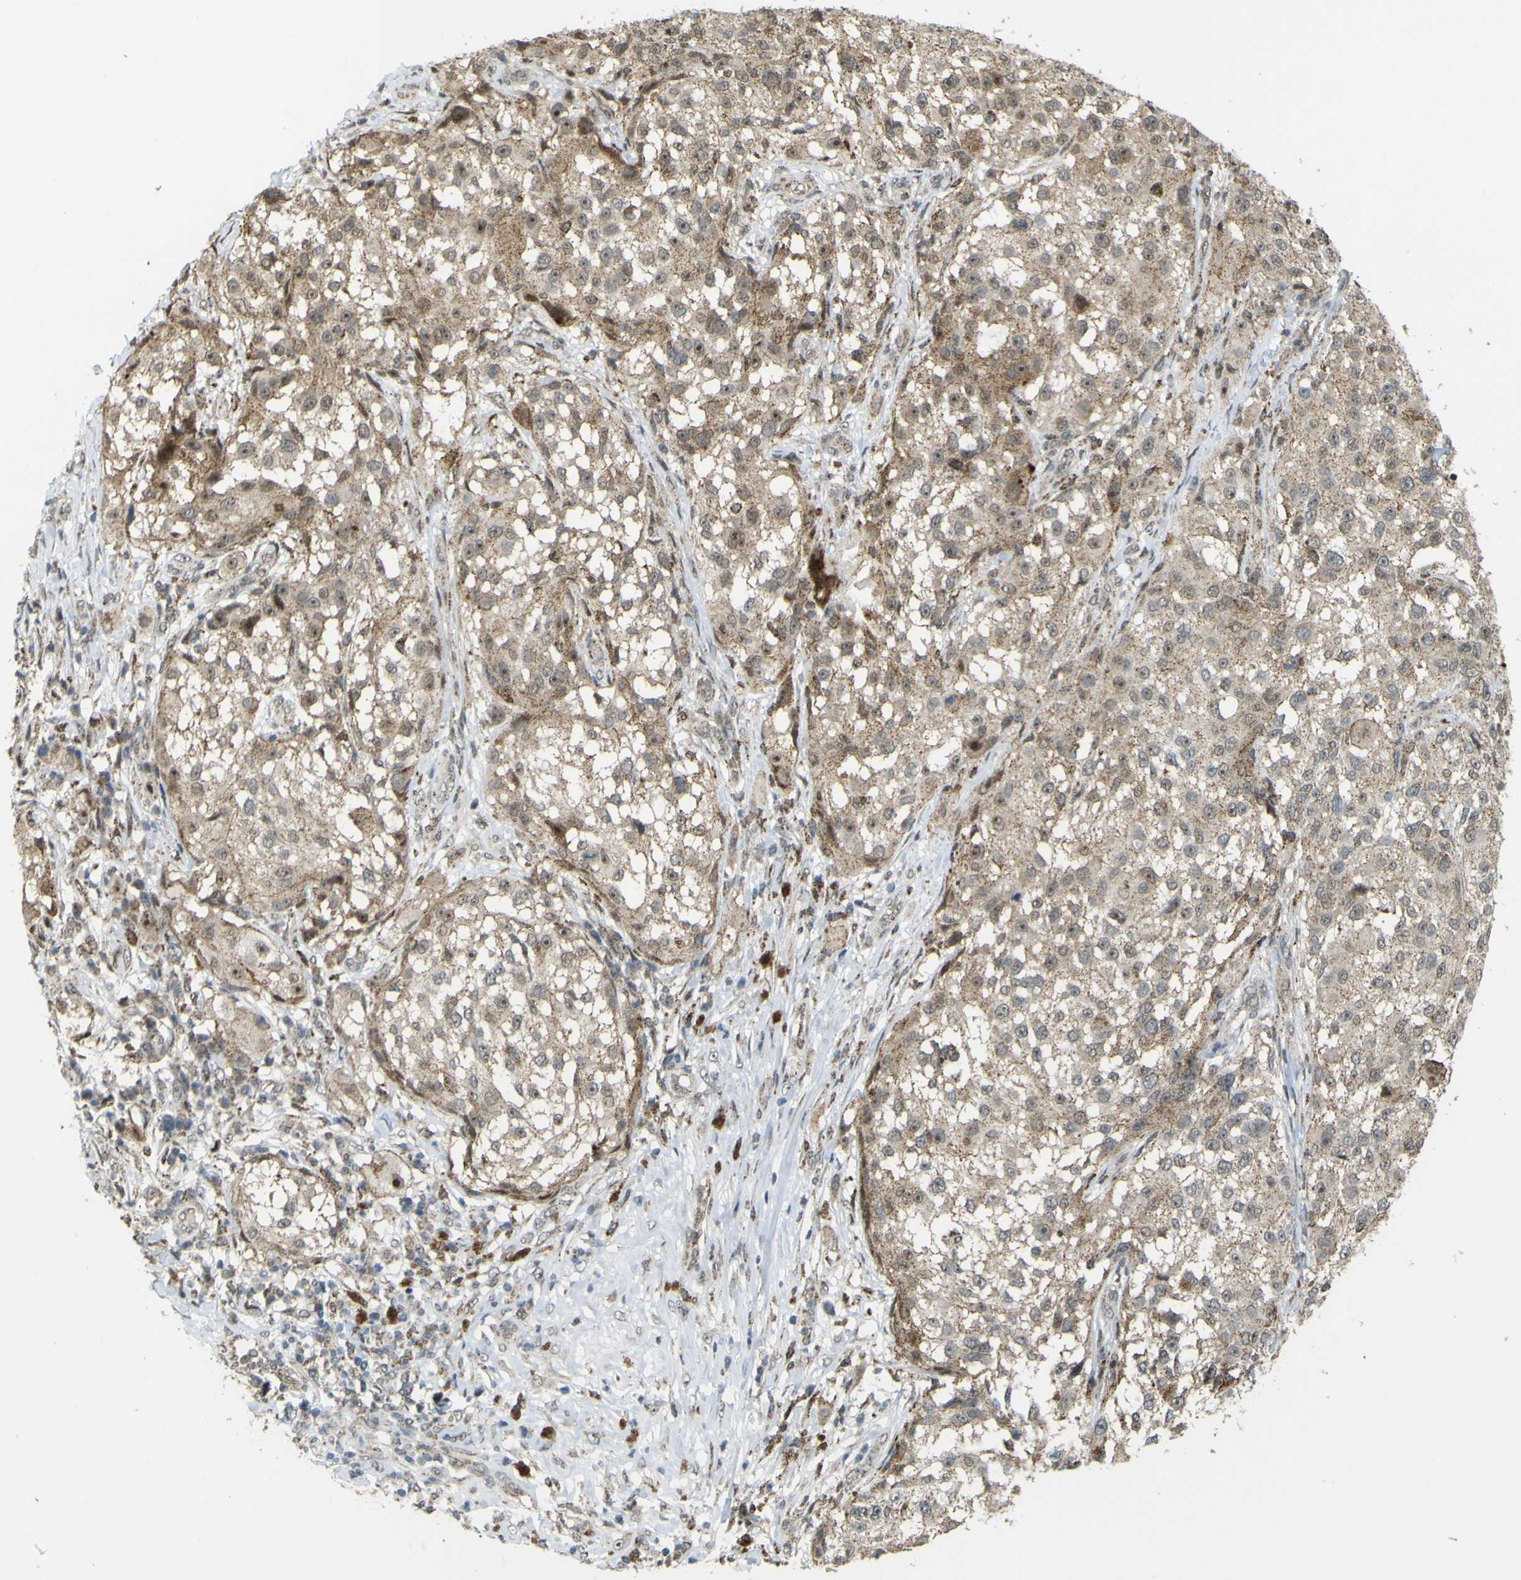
{"staining": {"intensity": "moderate", "quantity": ">75%", "location": "cytoplasmic/membranous,nuclear"}, "tissue": "melanoma", "cell_type": "Tumor cells", "image_type": "cancer", "snomed": [{"axis": "morphology", "description": "Necrosis, NOS"}, {"axis": "morphology", "description": "Malignant melanoma, NOS"}, {"axis": "topography", "description": "Skin"}], "caption": "Tumor cells show medium levels of moderate cytoplasmic/membranous and nuclear expression in approximately >75% of cells in human melanoma.", "gene": "ACBD5", "patient": {"sex": "female", "age": 87}}